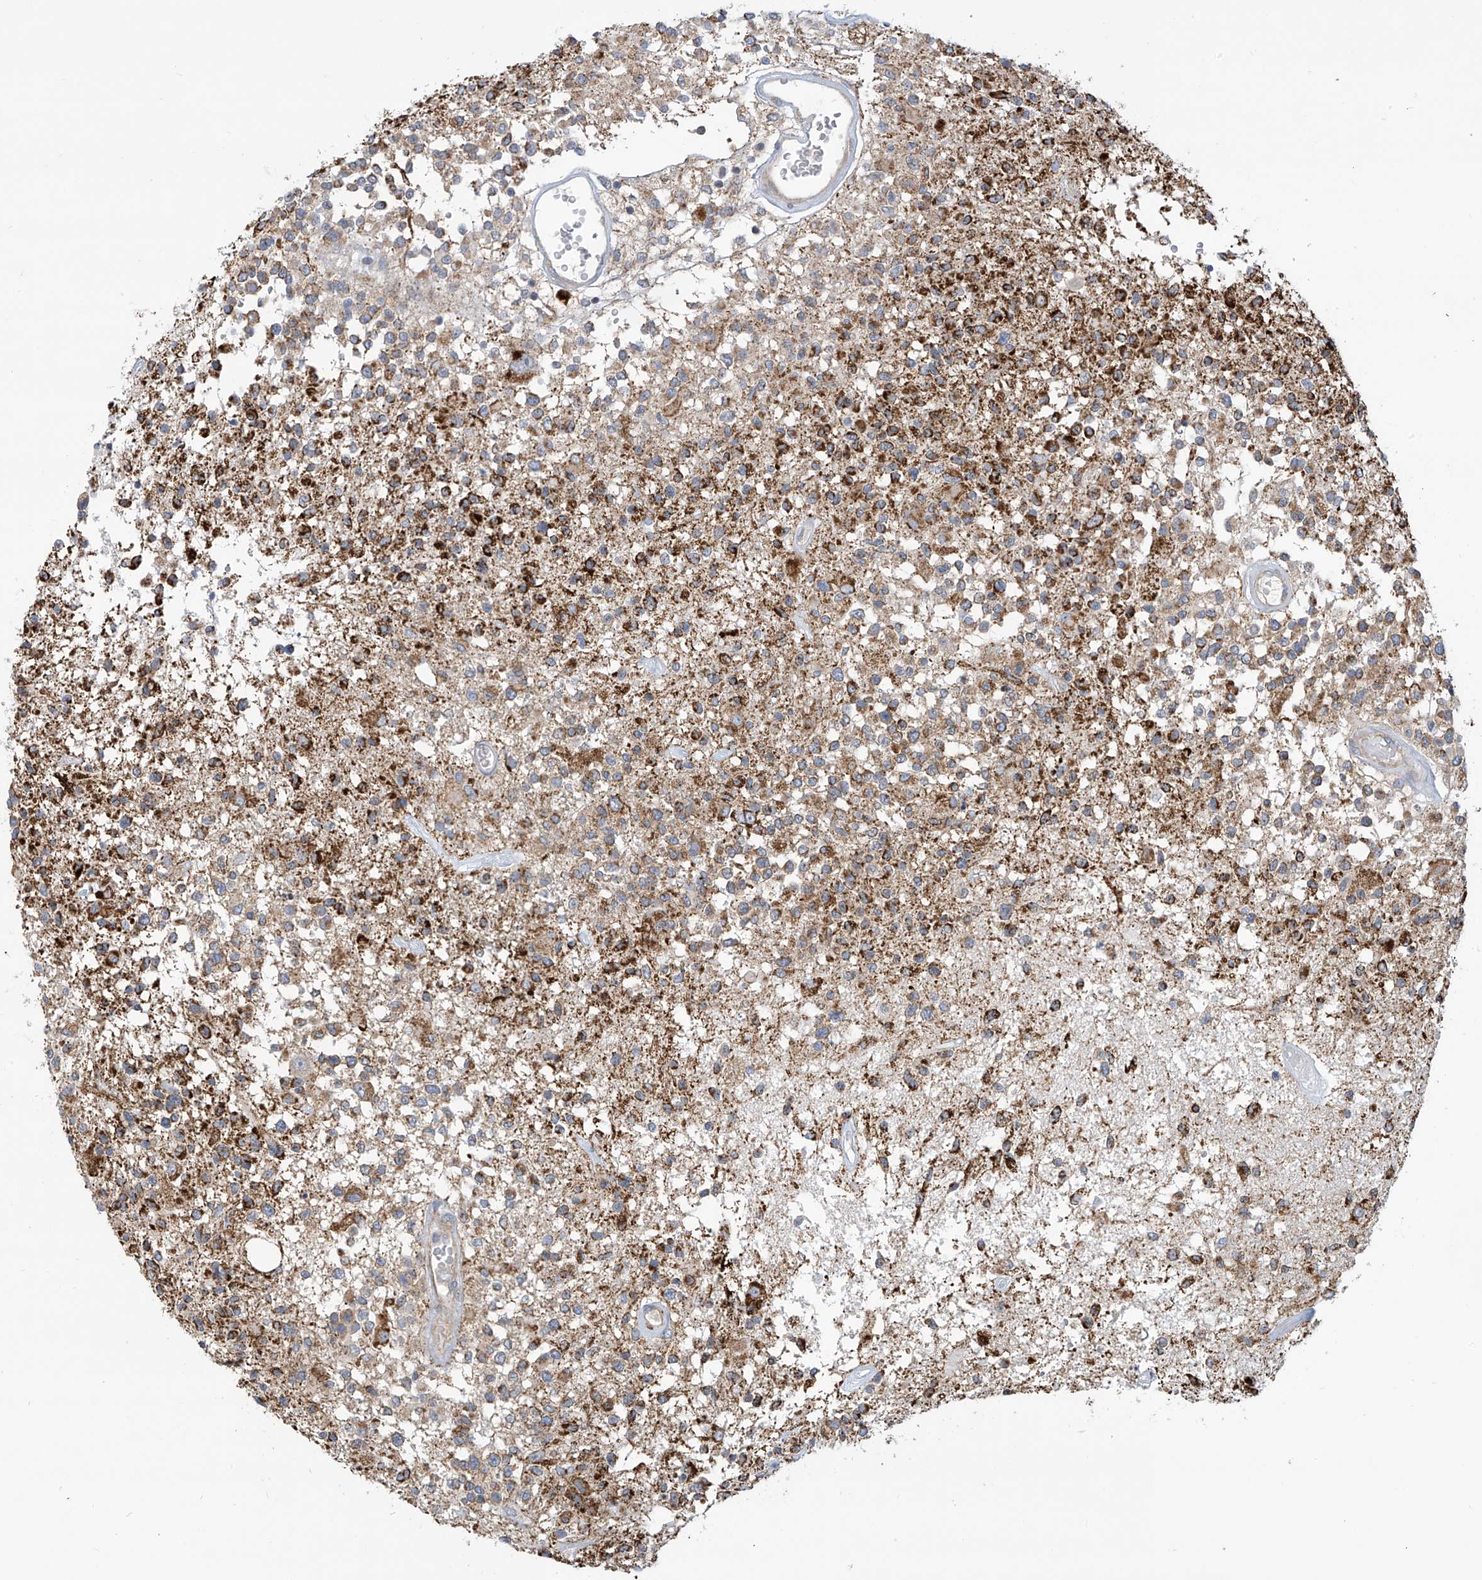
{"staining": {"intensity": "moderate", "quantity": ">75%", "location": "cytoplasmic/membranous"}, "tissue": "glioma", "cell_type": "Tumor cells", "image_type": "cancer", "snomed": [{"axis": "morphology", "description": "Glioma, malignant, High grade"}, {"axis": "morphology", "description": "Glioblastoma, NOS"}, {"axis": "topography", "description": "Brain"}], "caption": "IHC photomicrograph of neoplastic tissue: glioma stained using IHC shows medium levels of moderate protein expression localized specifically in the cytoplasmic/membranous of tumor cells, appearing as a cytoplasmic/membranous brown color.", "gene": "SCGB1D2", "patient": {"sex": "male", "age": 60}}